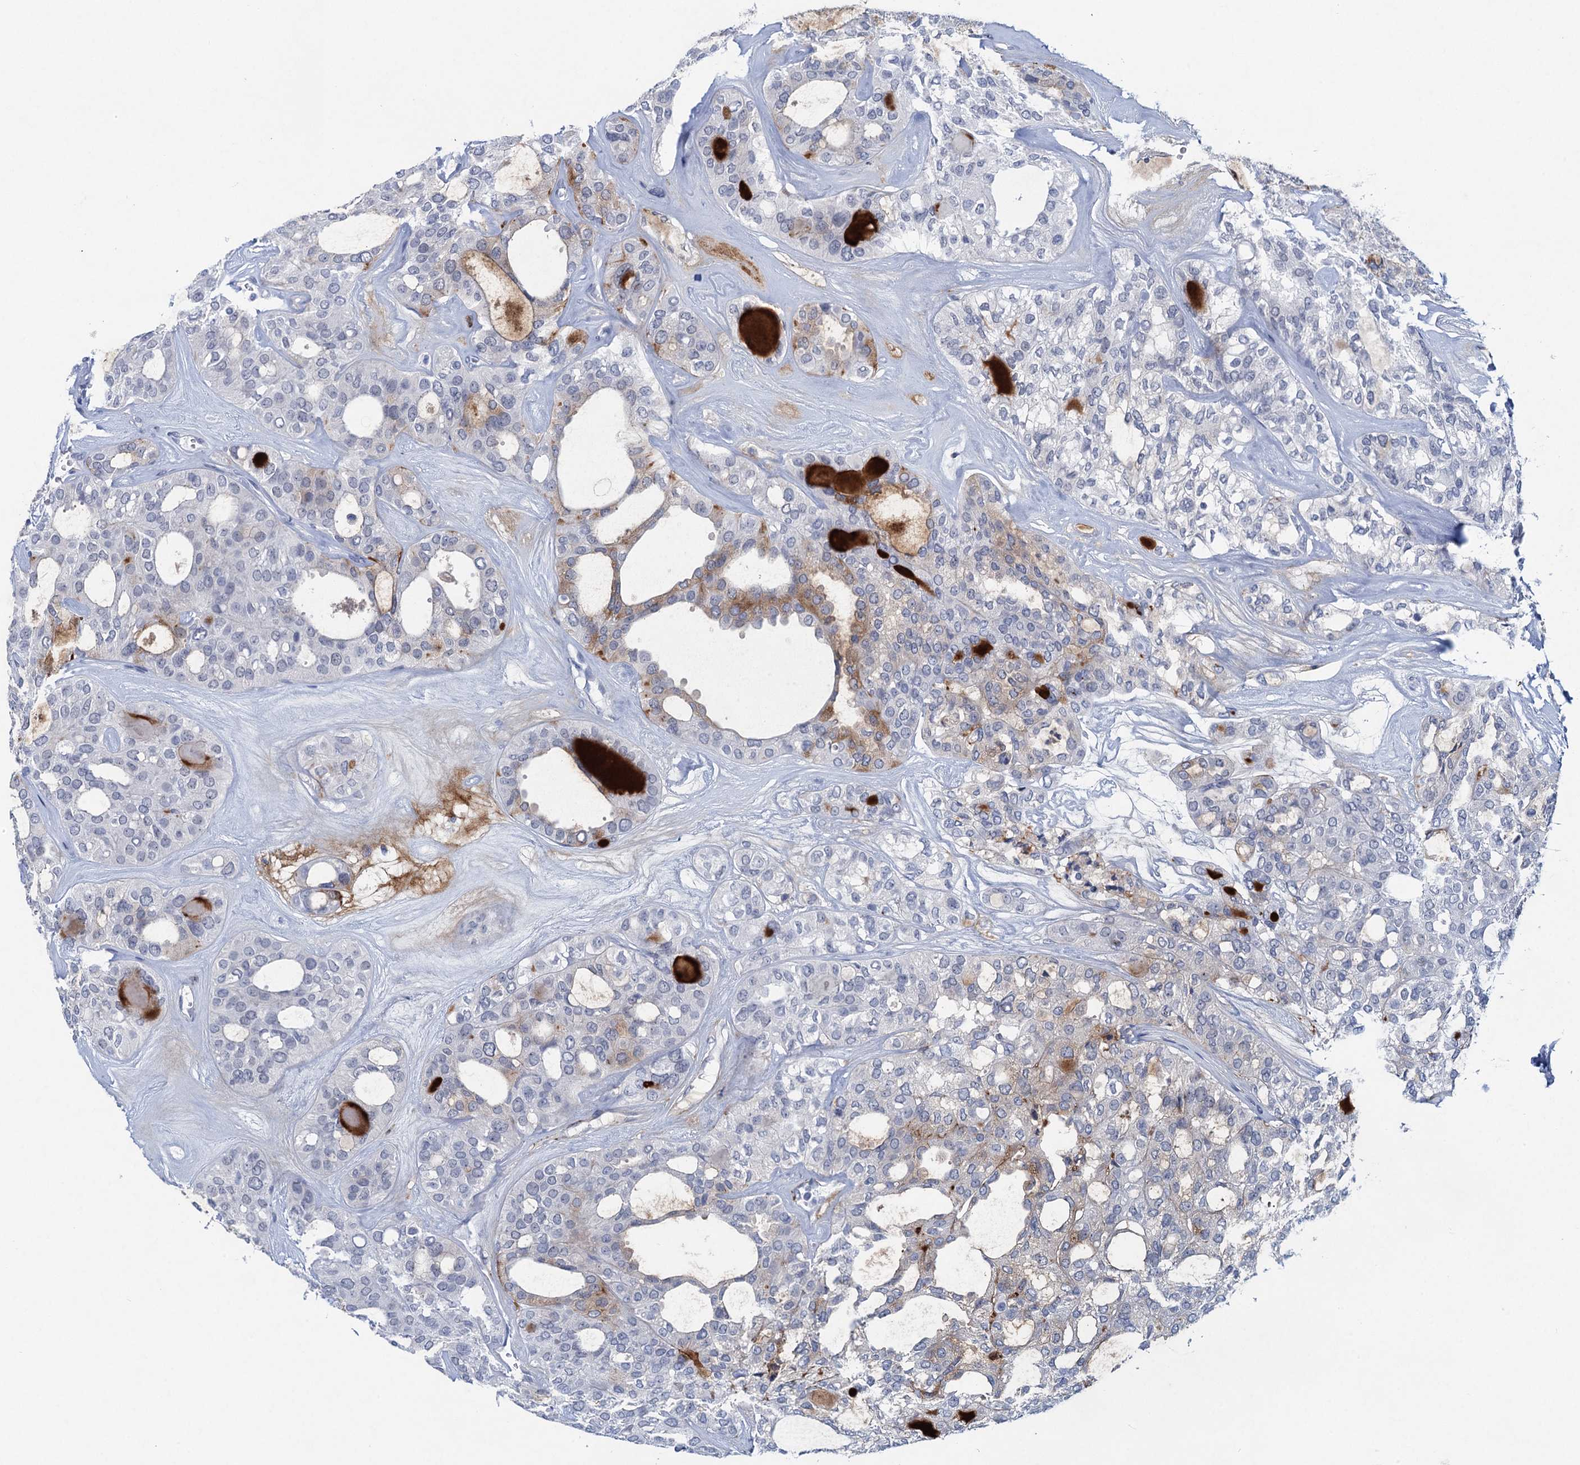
{"staining": {"intensity": "weak", "quantity": "<25%", "location": "cytoplasmic/membranous"}, "tissue": "thyroid cancer", "cell_type": "Tumor cells", "image_type": "cancer", "snomed": [{"axis": "morphology", "description": "Follicular adenoma carcinoma, NOS"}, {"axis": "topography", "description": "Thyroid gland"}], "caption": "A histopathology image of thyroid follicular adenoma carcinoma stained for a protein reveals no brown staining in tumor cells. (DAB (3,3'-diaminobenzidine) immunohistochemistry visualized using brightfield microscopy, high magnification).", "gene": "HAPSTR1", "patient": {"sex": "male", "age": 75}}